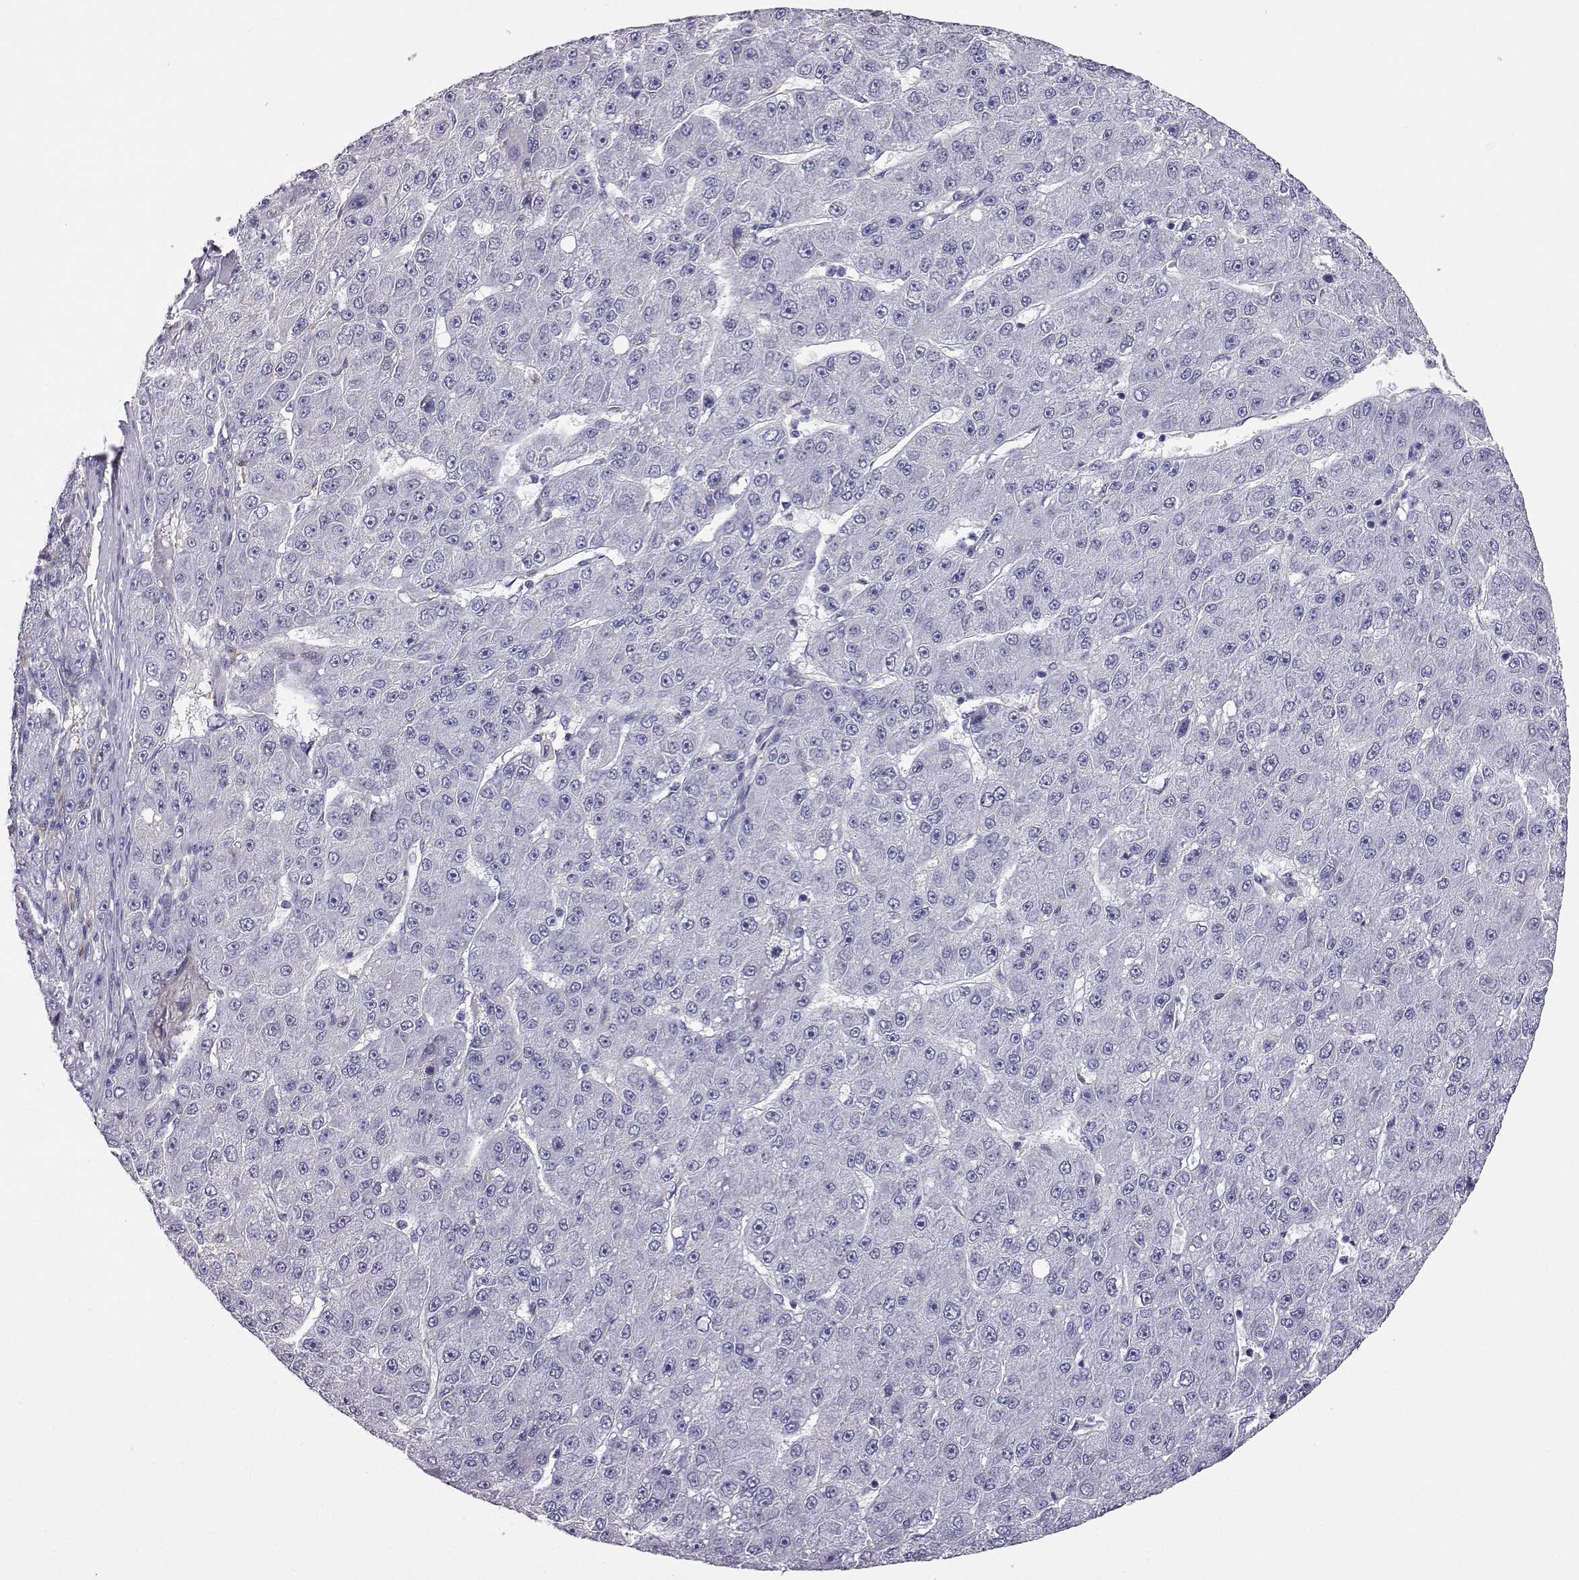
{"staining": {"intensity": "negative", "quantity": "none", "location": "none"}, "tissue": "liver cancer", "cell_type": "Tumor cells", "image_type": "cancer", "snomed": [{"axis": "morphology", "description": "Carcinoma, Hepatocellular, NOS"}, {"axis": "topography", "description": "Liver"}], "caption": "An immunohistochemistry (IHC) histopathology image of liver cancer is shown. There is no staining in tumor cells of liver cancer.", "gene": "AKR1B1", "patient": {"sex": "male", "age": 67}}